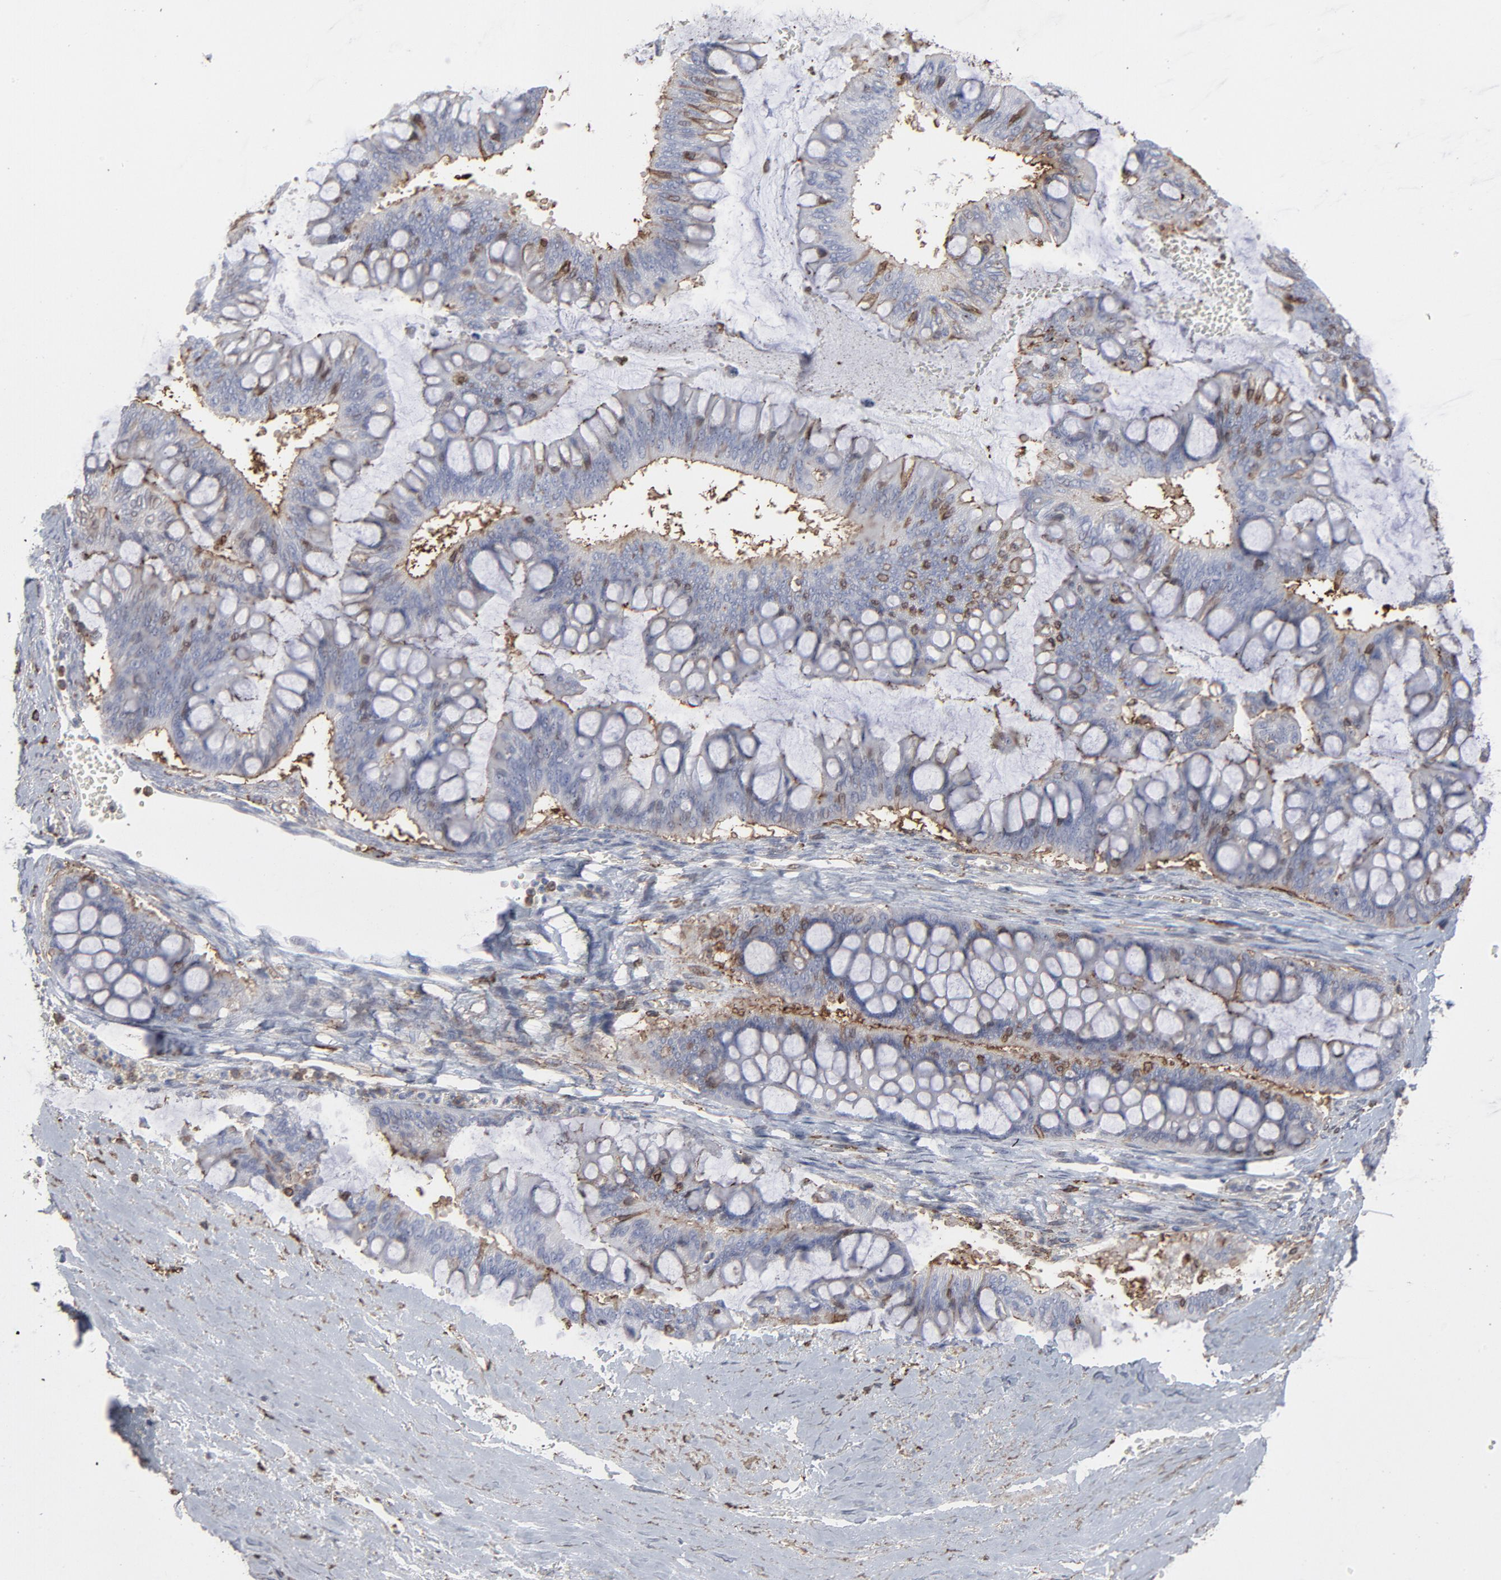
{"staining": {"intensity": "moderate", "quantity": "25%-75%", "location": "cytoplasmic/membranous"}, "tissue": "ovarian cancer", "cell_type": "Tumor cells", "image_type": "cancer", "snomed": [{"axis": "morphology", "description": "Cystadenocarcinoma, mucinous, NOS"}, {"axis": "topography", "description": "Ovary"}], "caption": "Human ovarian mucinous cystadenocarcinoma stained for a protein (brown) displays moderate cytoplasmic/membranous positive expression in approximately 25%-75% of tumor cells.", "gene": "ANXA5", "patient": {"sex": "female", "age": 73}}